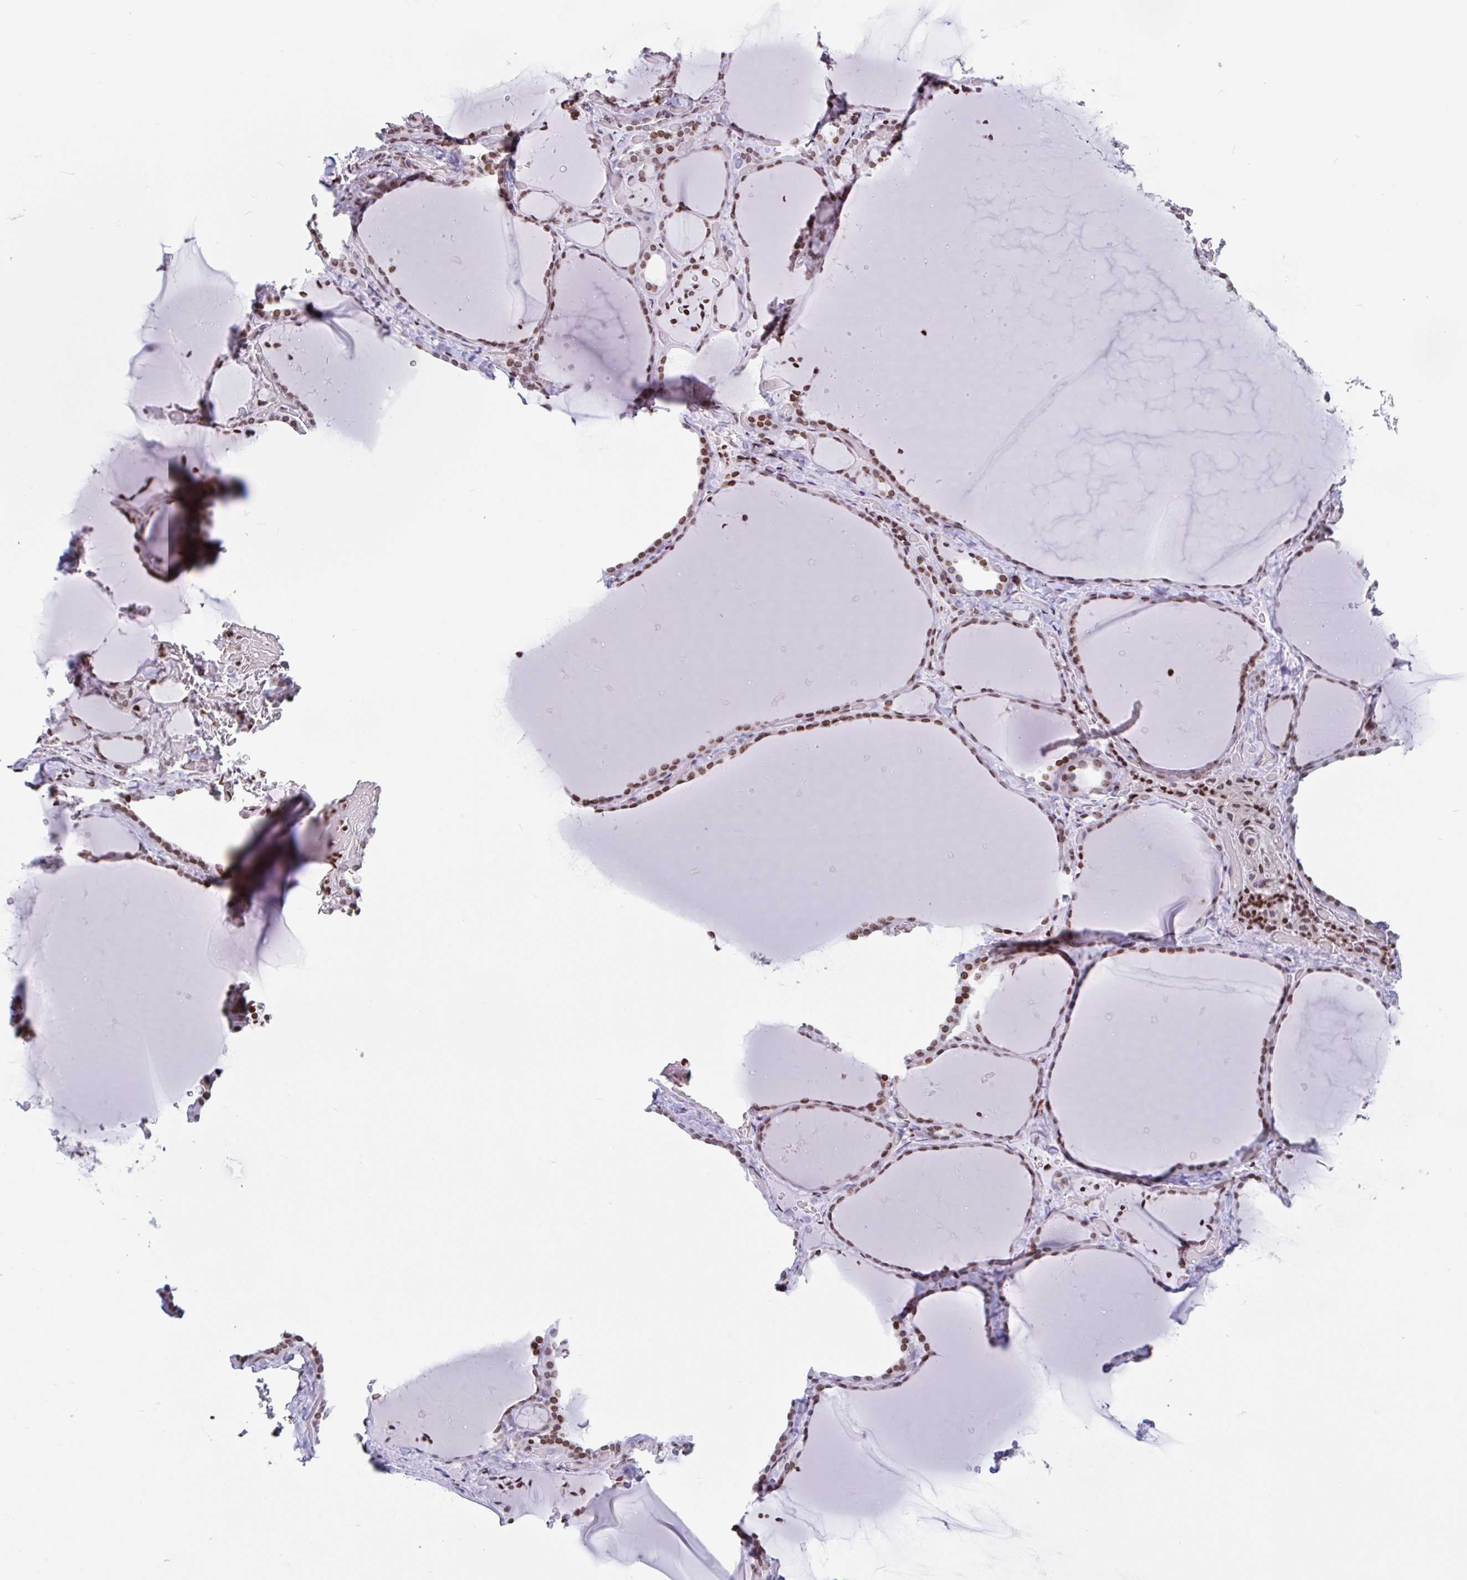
{"staining": {"intensity": "moderate", "quantity": ">75%", "location": "nuclear"}, "tissue": "thyroid gland", "cell_type": "Glandular cells", "image_type": "normal", "snomed": [{"axis": "morphology", "description": "Normal tissue, NOS"}, {"axis": "topography", "description": "Thyroid gland"}], "caption": "Unremarkable thyroid gland displays moderate nuclear staining in about >75% of glandular cells, visualized by immunohistochemistry.", "gene": "NOL6", "patient": {"sex": "female", "age": 36}}